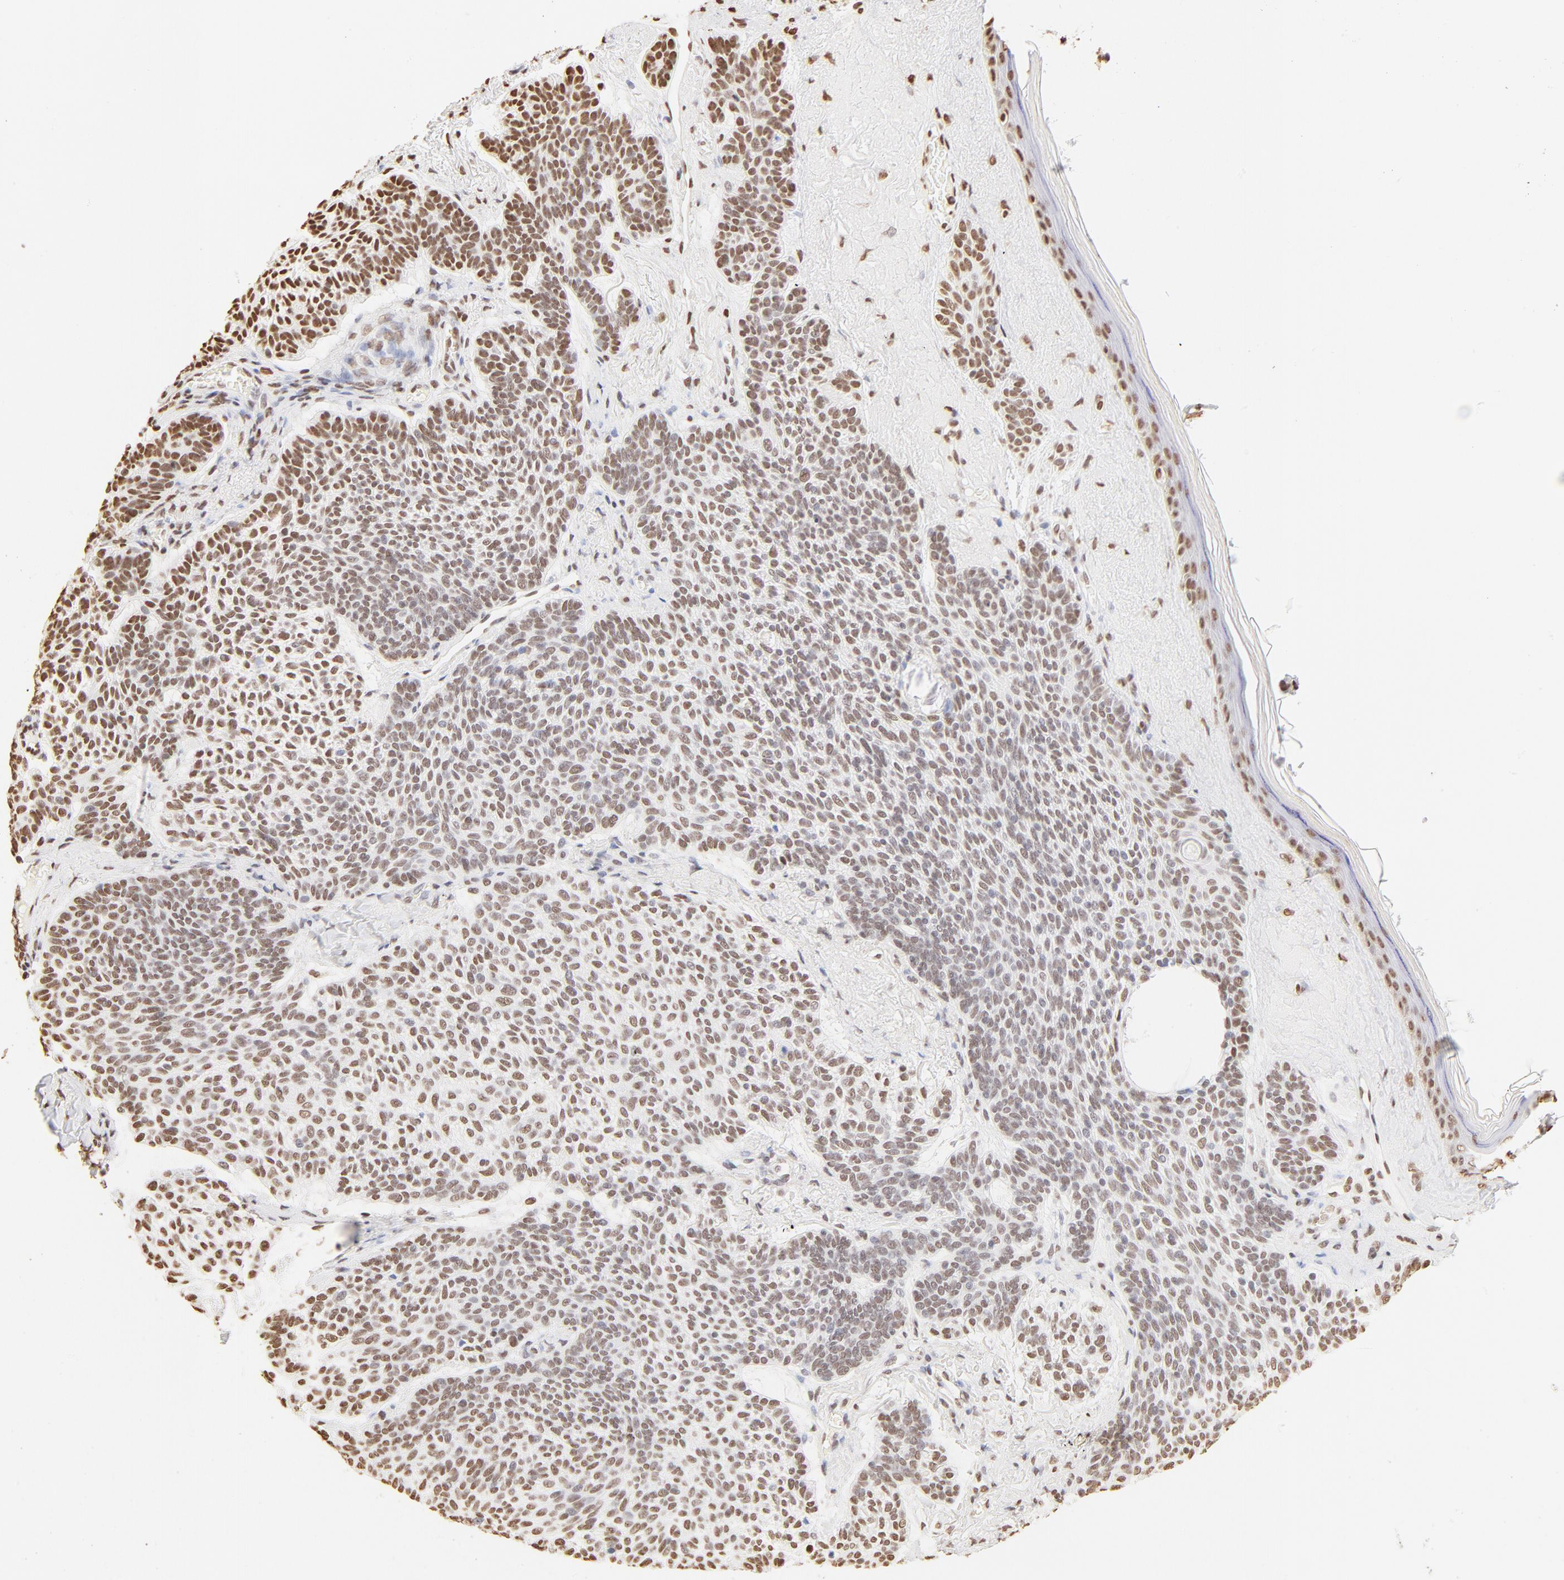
{"staining": {"intensity": "moderate", "quantity": ">75%", "location": "nuclear"}, "tissue": "skin cancer", "cell_type": "Tumor cells", "image_type": "cancer", "snomed": [{"axis": "morphology", "description": "Normal tissue, NOS"}, {"axis": "morphology", "description": "Basal cell carcinoma"}, {"axis": "topography", "description": "Skin"}], "caption": "Tumor cells exhibit medium levels of moderate nuclear staining in approximately >75% of cells in basal cell carcinoma (skin). The staining is performed using DAB brown chromogen to label protein expression. The nuclei are counter-stained blue using hematoxylin.", "gene": "ZNF540", "patient": {"sex": "female", "age": 70}}